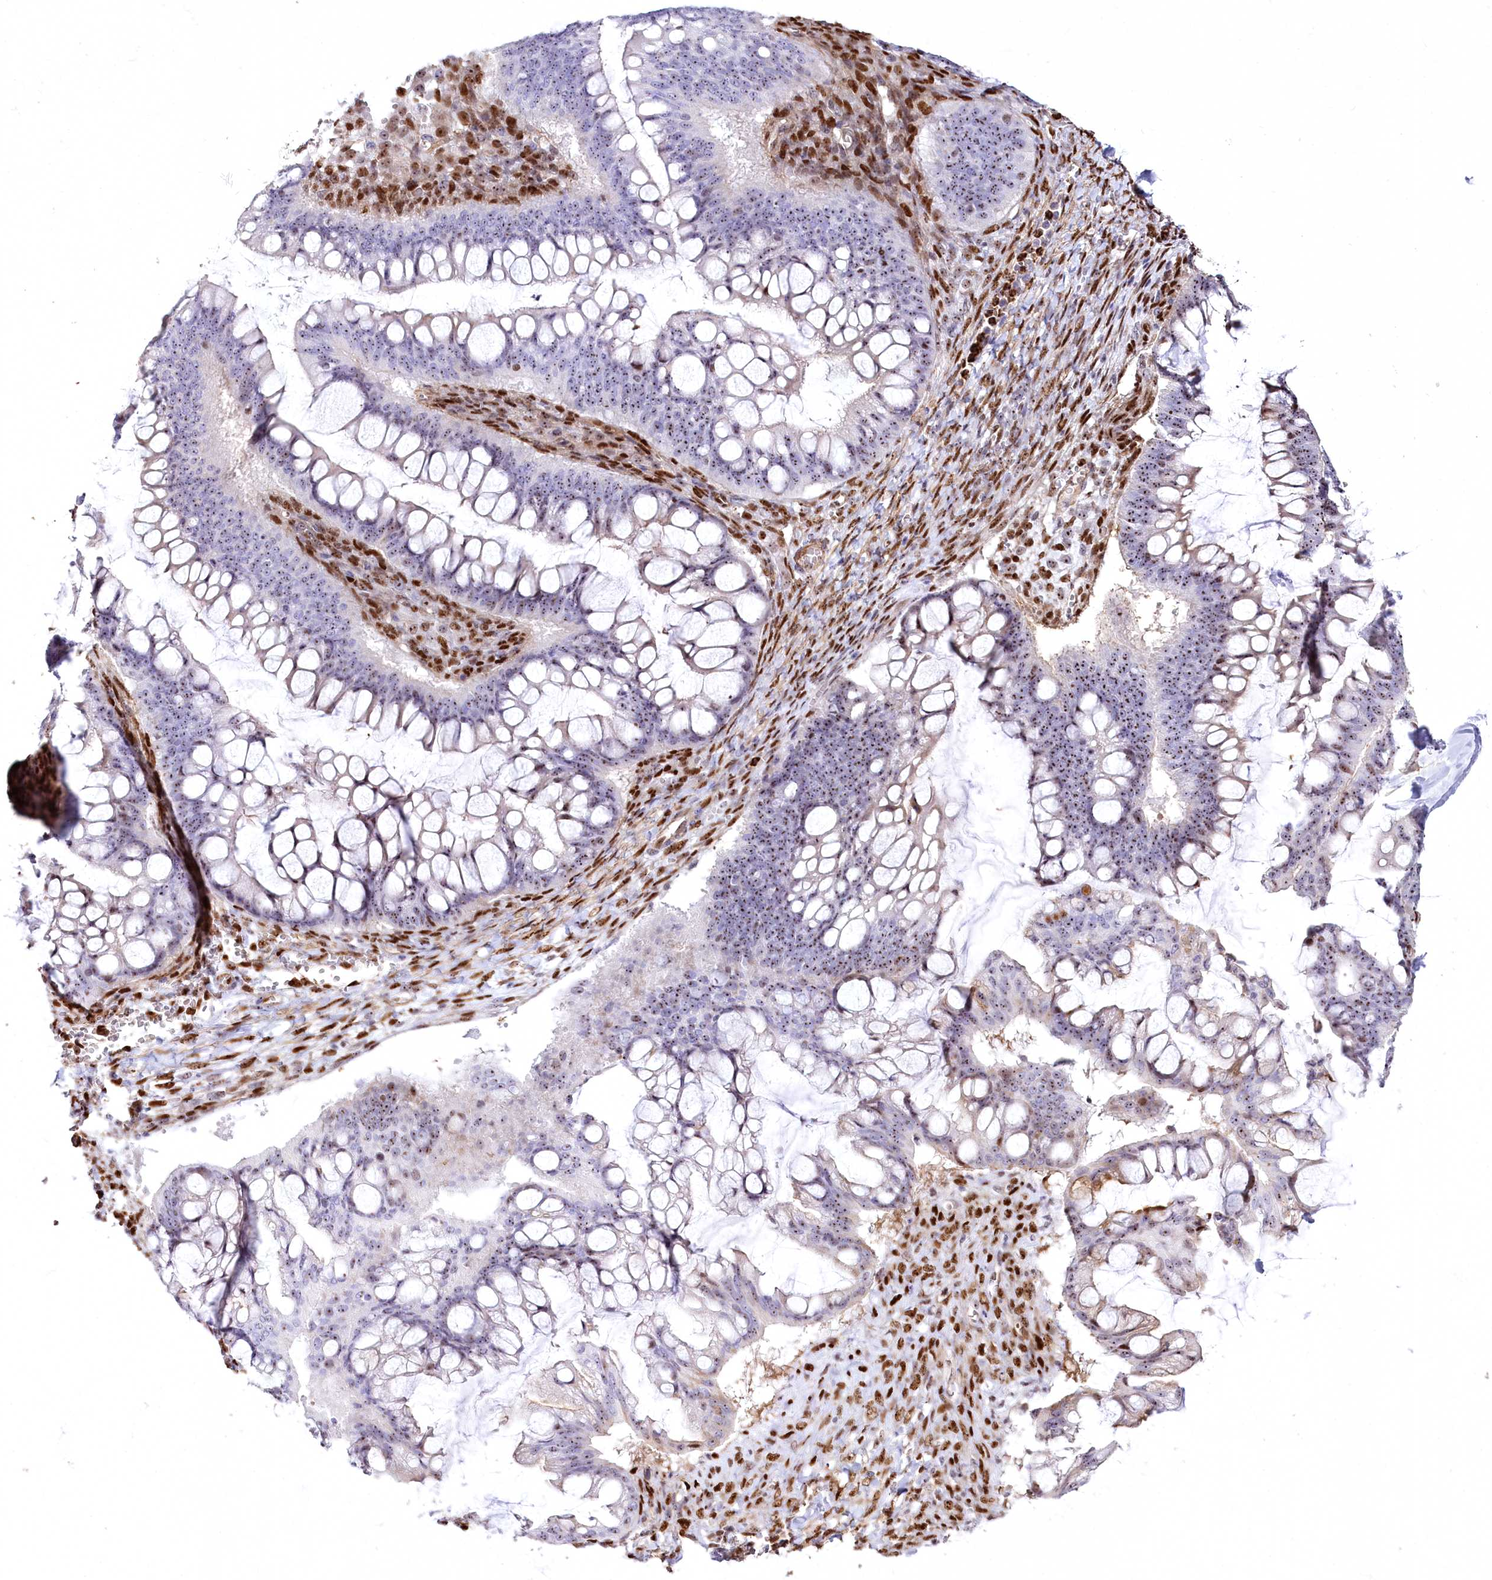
{"staining": {"intensity": "moderate", "quantity": "25%-75%", "location": "nuclear"}, "tissue": "ovarian cancer", "cell_type": "Tumor cells", "image_type": "cancer", "snomed": [{"axis": "morphology", "description": "Cystadenocarcinoma, mucinous, NOS"}, {"axis": "topography", "description": "Ovary"}], "caption": "Immunohistochemical staining of human mucinous cystadenocarcinoma (ovarian) shows medium levels of moderate nuclear expression in about 25%-75% of tumor cells.", "gene": "PTMS", "patient": {"sex": "female", "age": 73}}